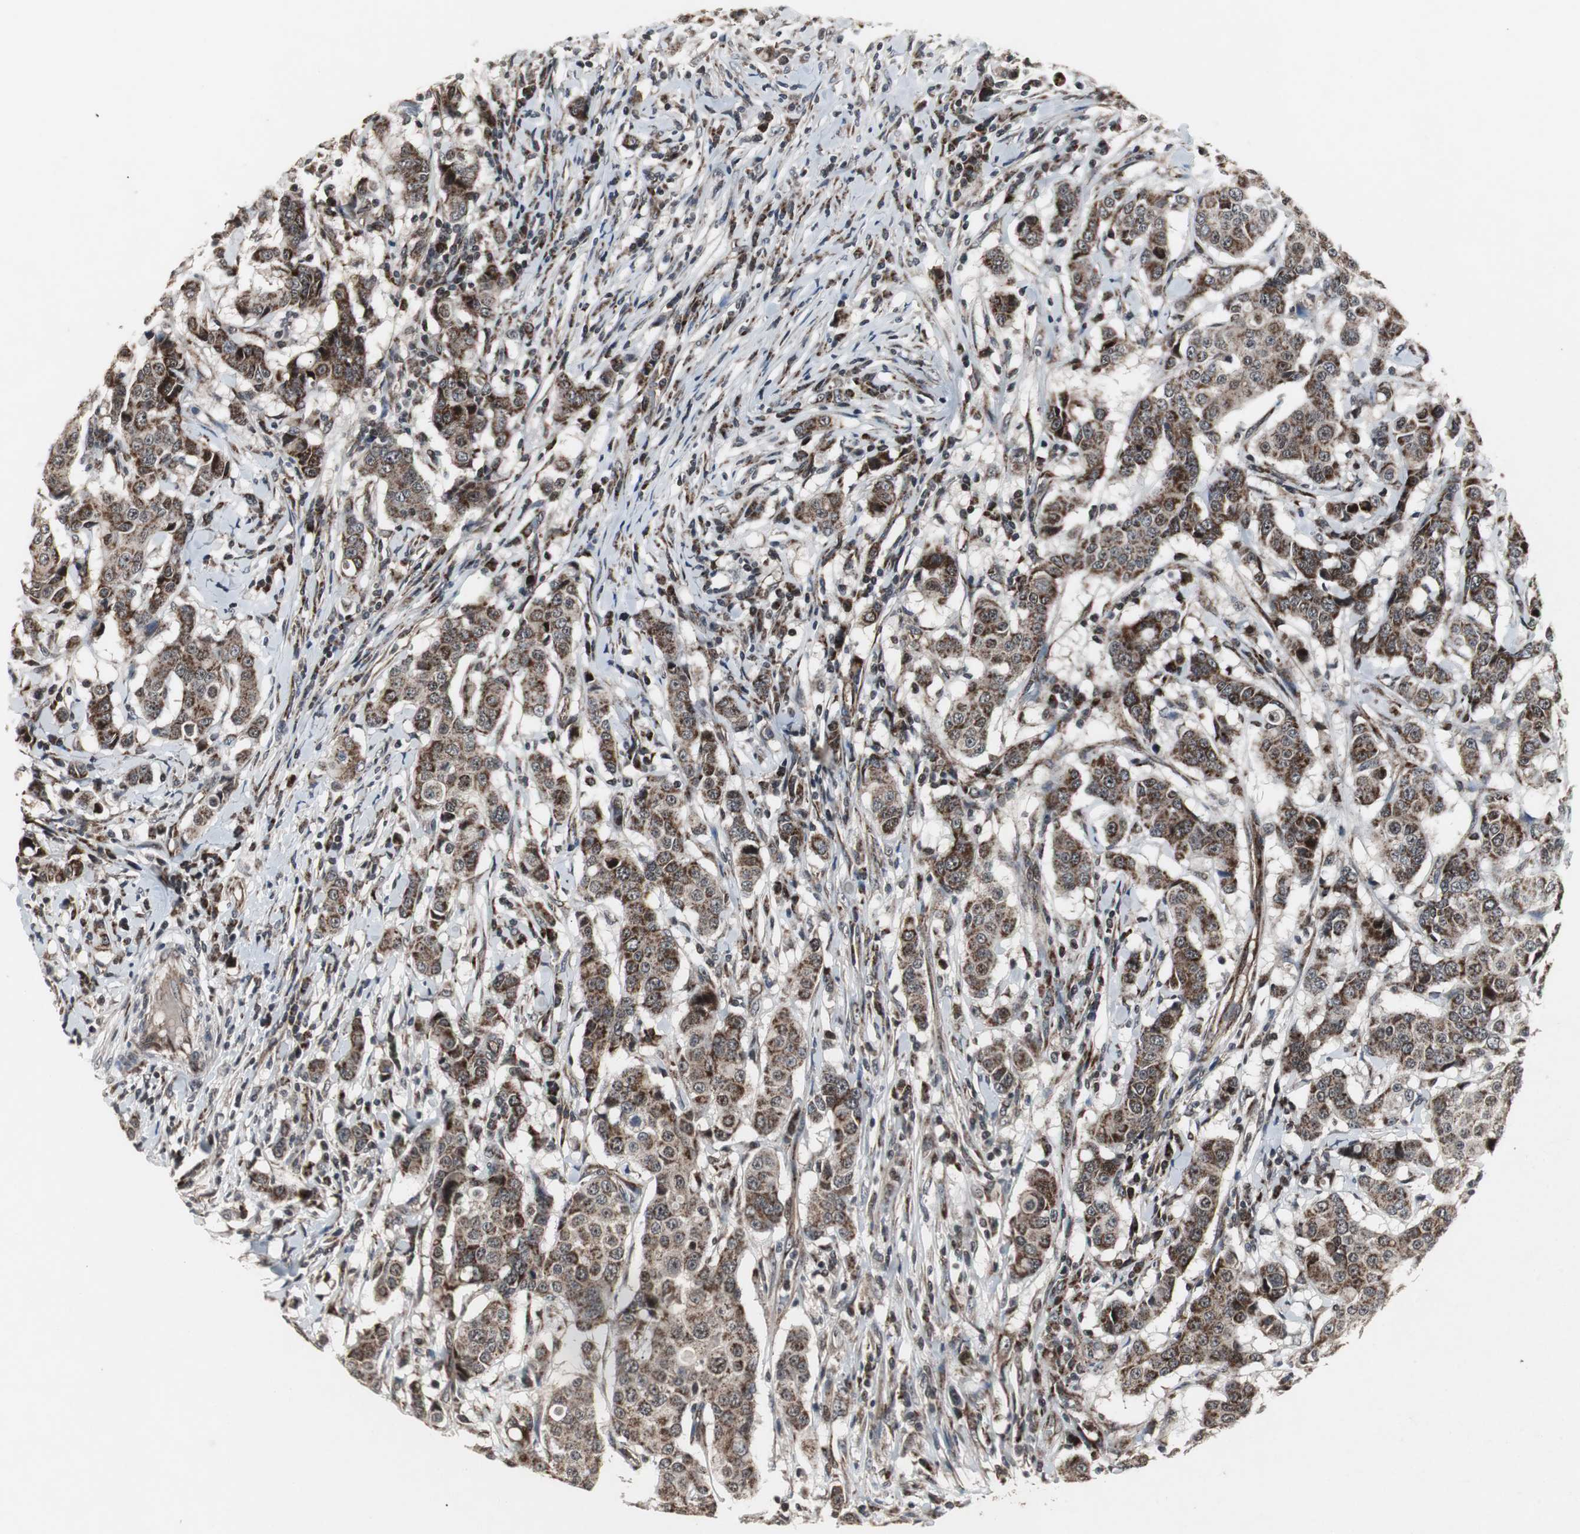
{"staining": {"intensity": "strong", "quantity": ">75%", "location": "cytoplasmic/membranous"}, "tissue": "breast cancer", "cell_type": "Tumor cells", "image_type": "cancer", "snomed": [{"axis": "morphology", "description": "Duct carcinoma"}, {"axis": "topography", "description": "Breast"}], "caption": "Protein staining of breast invasive ductal carcinoma tissue displays strong cytoplasmic/membranous staining in about >75% of tumor cells. Immunohistochemistry stains the protein in brown and the nuclei are stained blue.", "gene": "MRPL40", "patient": {"sex": "female", "age": 50}}